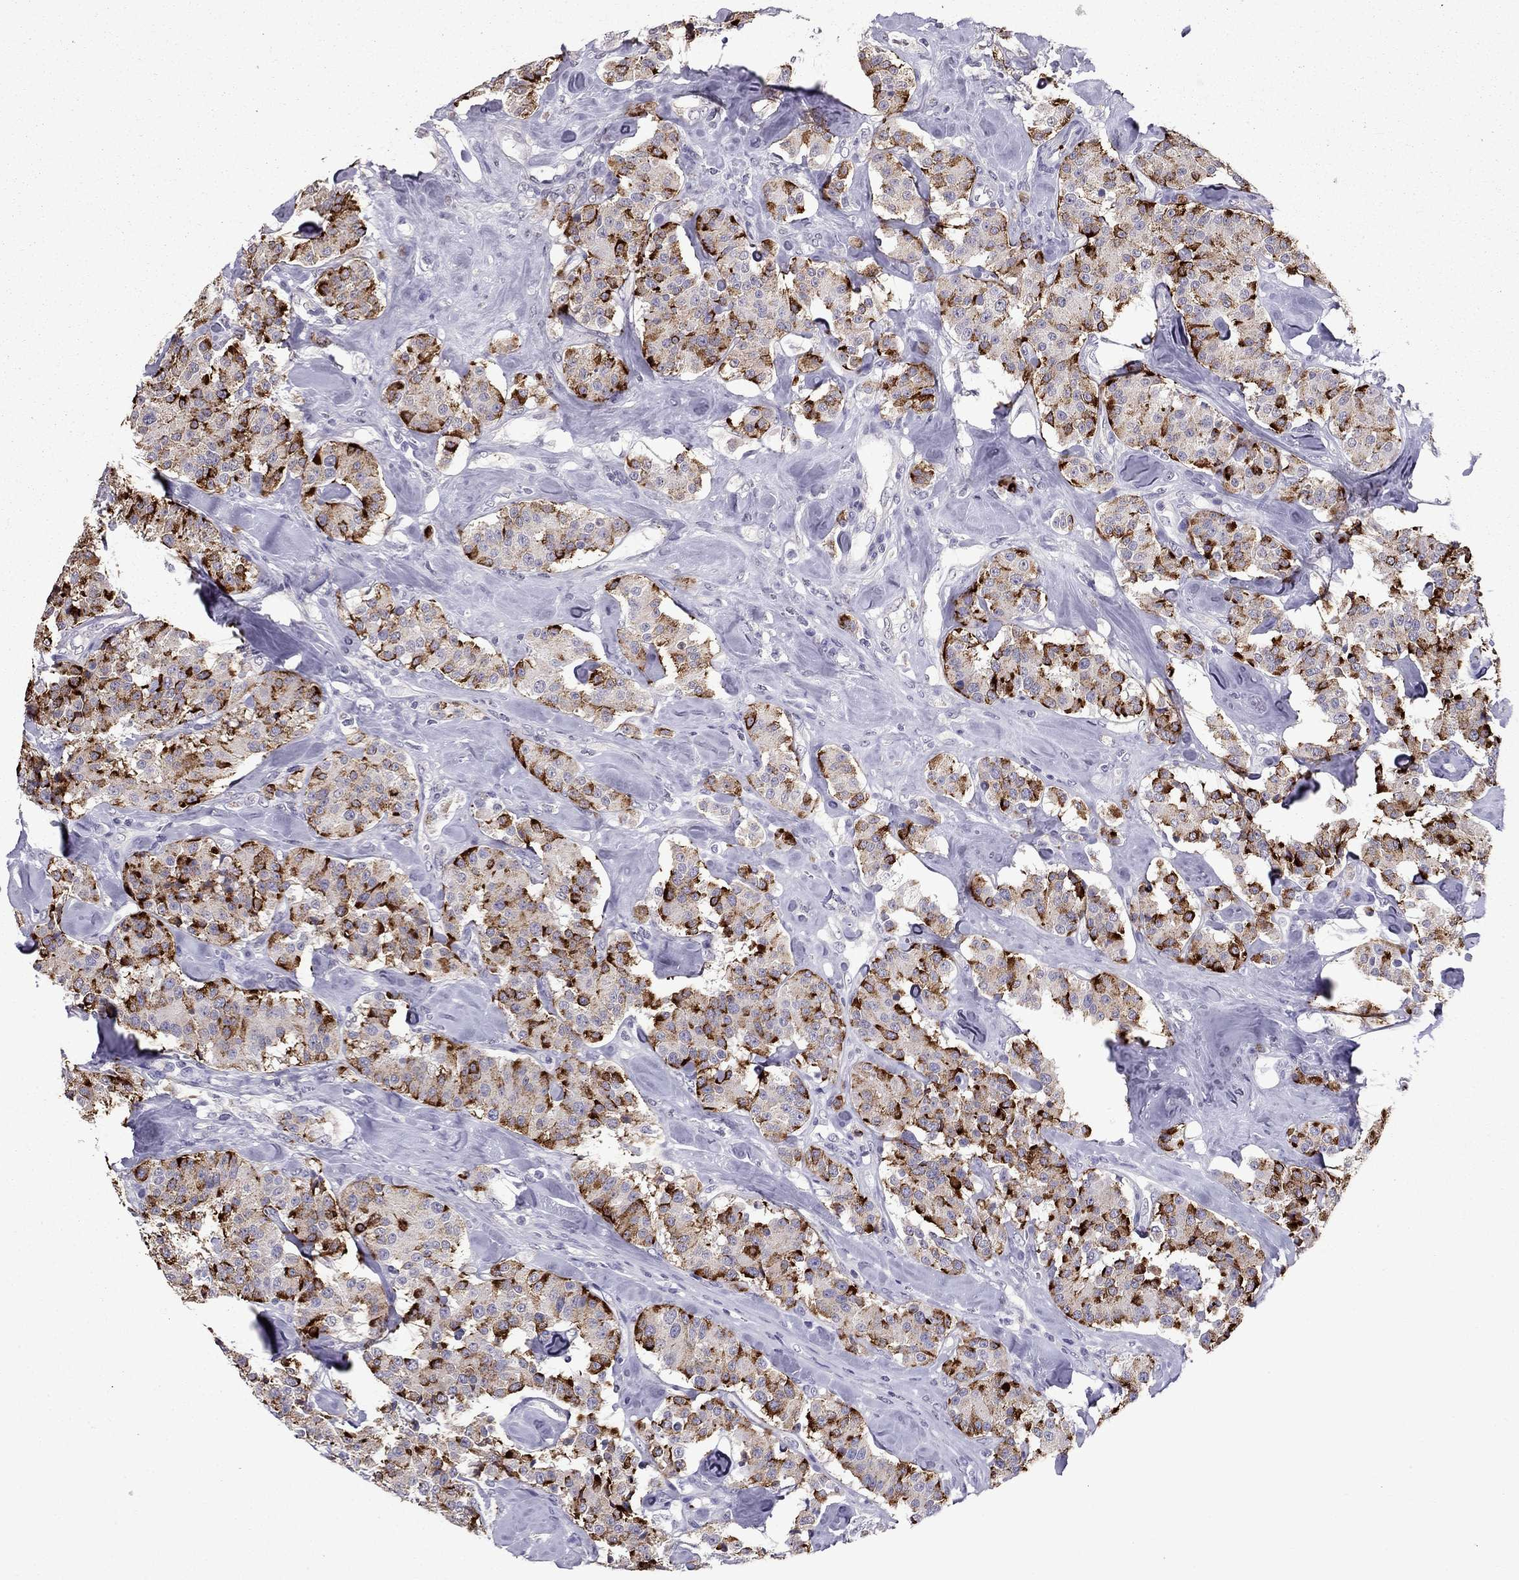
{"staining": {"intensity": "strong", "quantity": "25%-75%", "location": "cytoplasmic/membranous"}, "tissue": "carcinoid", "cell_type": "Tumor cells", "image_type": "cancer", "snomed": [{"axis": "morphology", "description": "Carcinoid, malignant, NOS"}, {"axis": "topography", "description": "Pancreas"}], "caption": "An image of human carcinoid stained for a protein exhibits strong cytoplasmic/membranous brown staining in tumor cells. The protein of interest is shown in brown color, while the nuclei are stained blue.", "gene": "SCG5", "patient": {"sex": "male", "age": 41}}